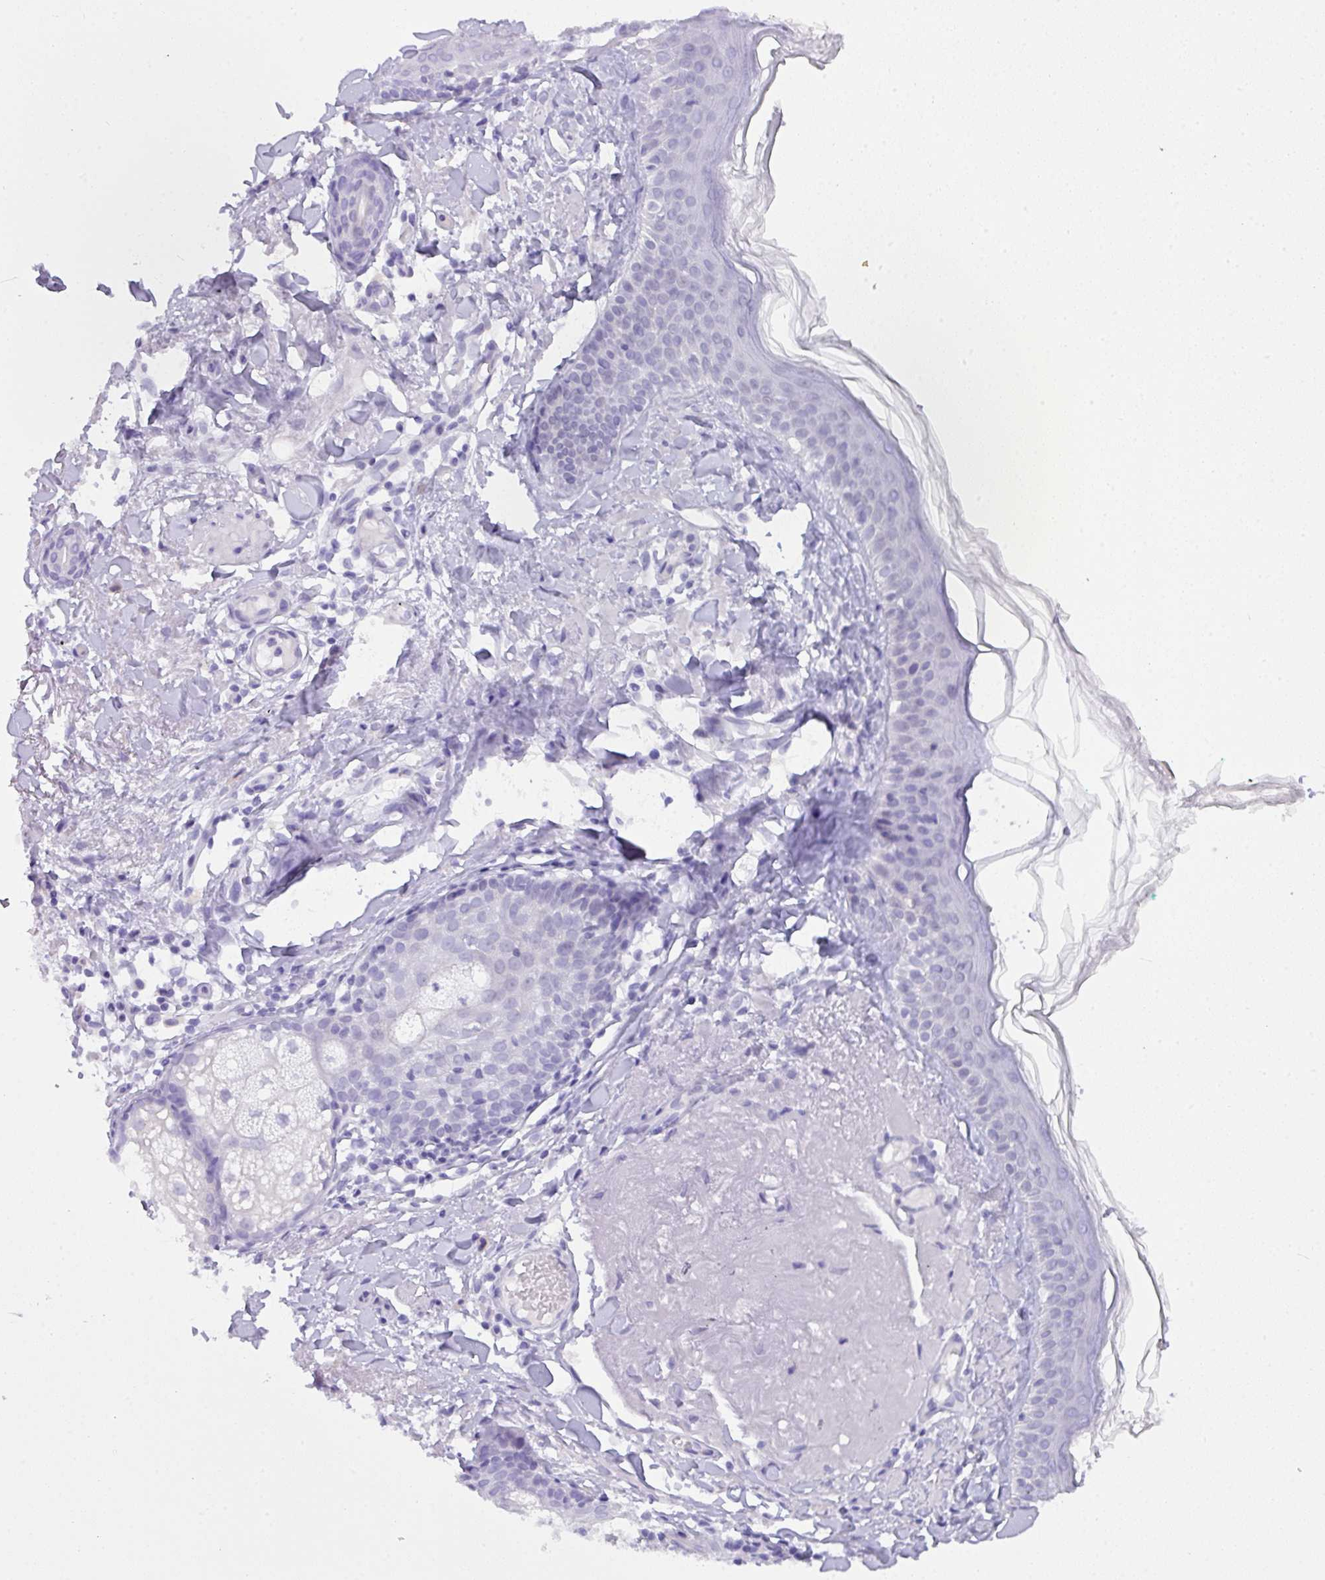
{"staining": {"intensity": "negative", "quantity": "none", "location": "none"}, "tissue": "skin", "cell_type": "Fibroblasts", "image_type": "normal", "snomed": [{"axis": "morphology", "description": "Normal tissue, NOS"}, {"axis": "morphology", "description": "Malignant melanoma, NOS"}, {"axis": "topography", "description": "Skin"}], "caption": "Immunohistochemistry of unremarkable skin displays no positivity in fibroblasts.", "gene": "MRM2", "patient": {"sex": "male", "age": 80}}